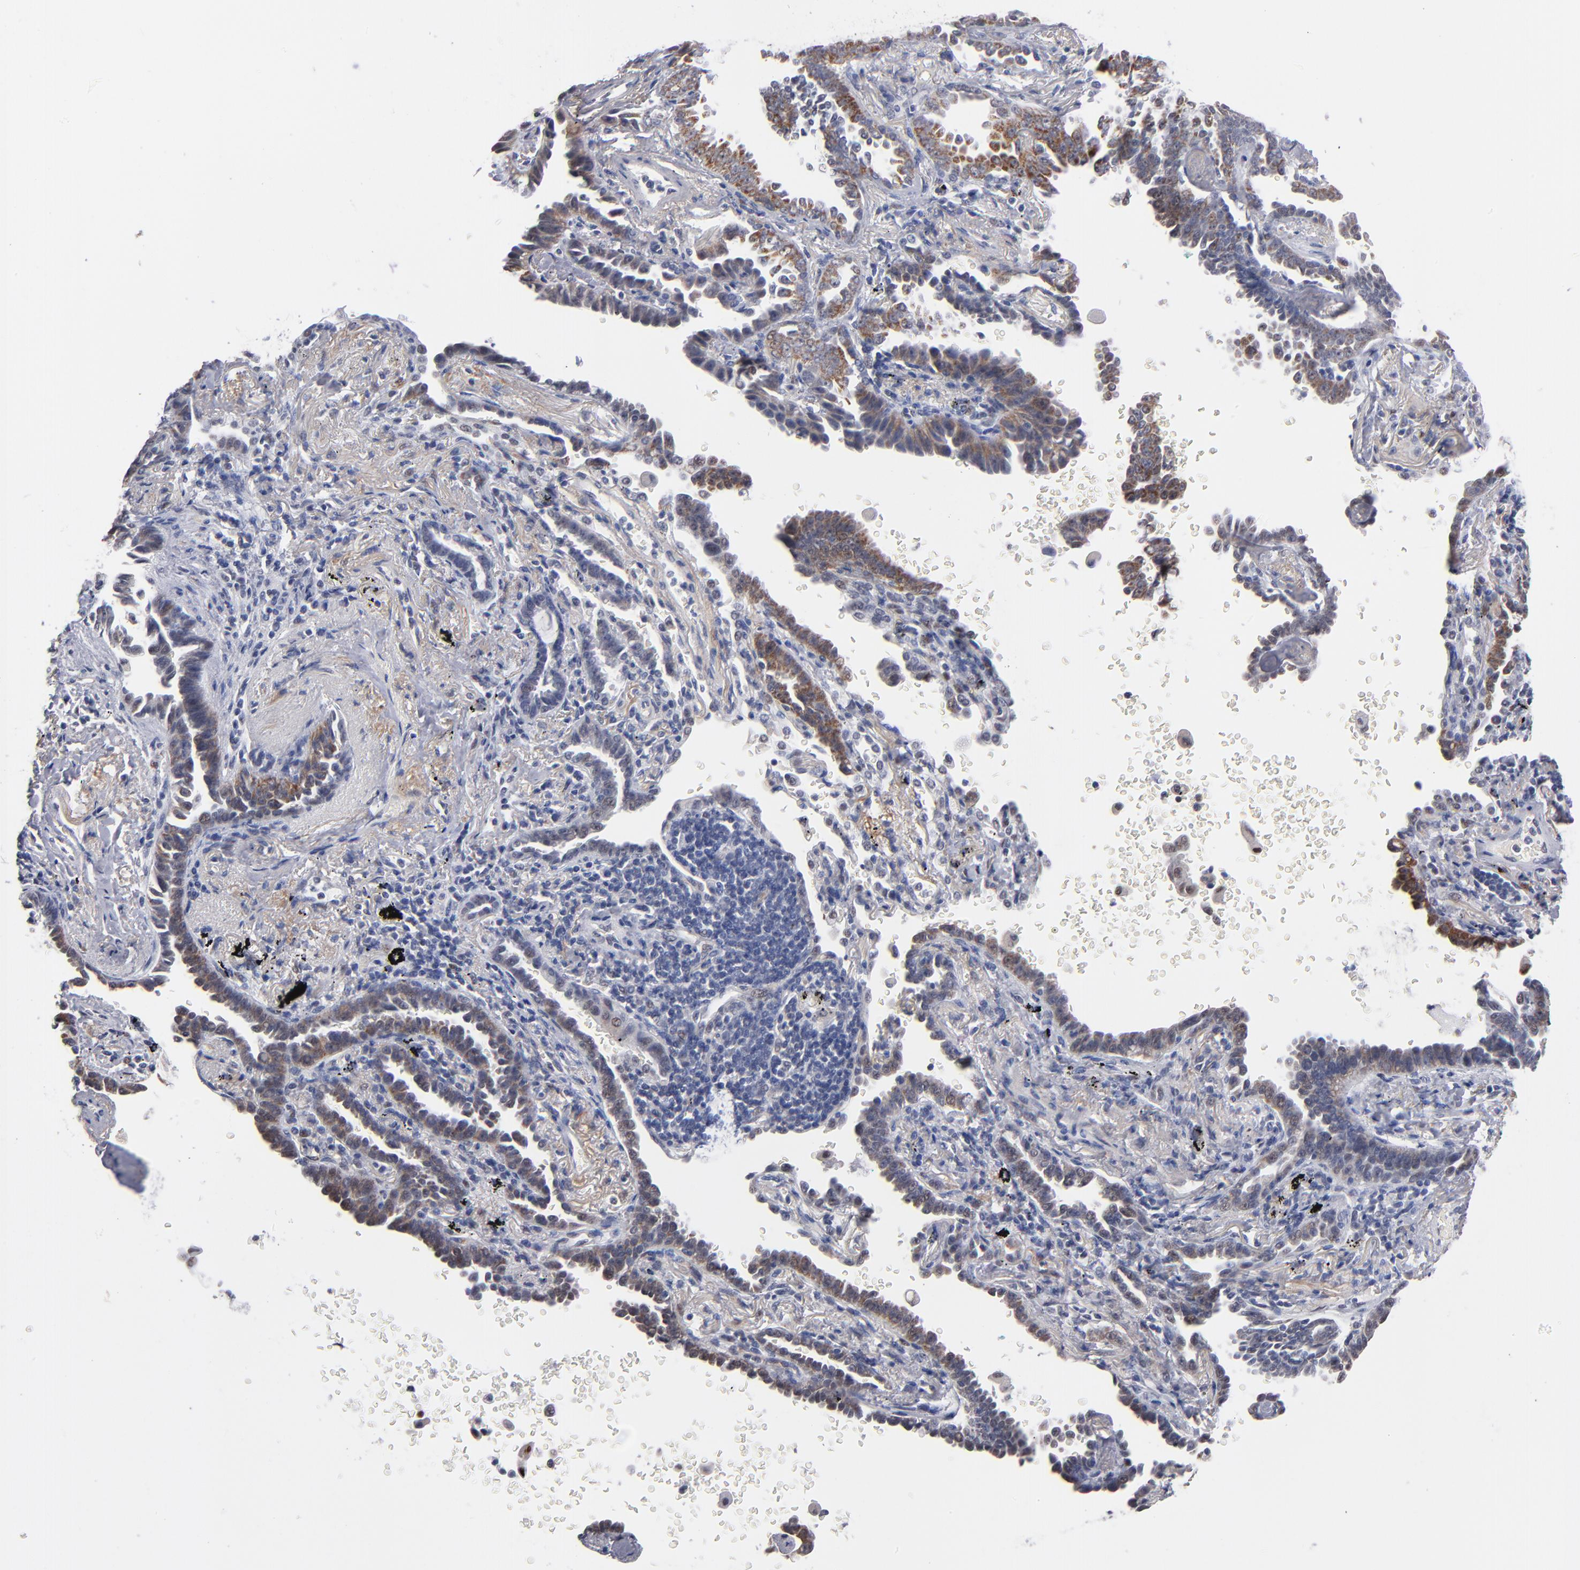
{"staining": {"intensity": "moderate", "quantity": "25%-75%", "location": "cytoplasmic/membranous"}, "tissue": "lung cancer", "cell_type": "Tumor cells", "image_type": "cancer", "snomed": [{"axis": "morphology", "description": "Adenocarcinoma, NOS"}, {"axis": "topography", "description": "Lung"}], "caption": "This histopathology image shows immunohistochemistry (IHC) staining of human adenocarcinoma (lung), with medium moderate cytoplasmic/membranous positivity in about 25%-75% of tumor cells.", "gene": "MN1", "patient": {"sex": "female", "age": 64}}